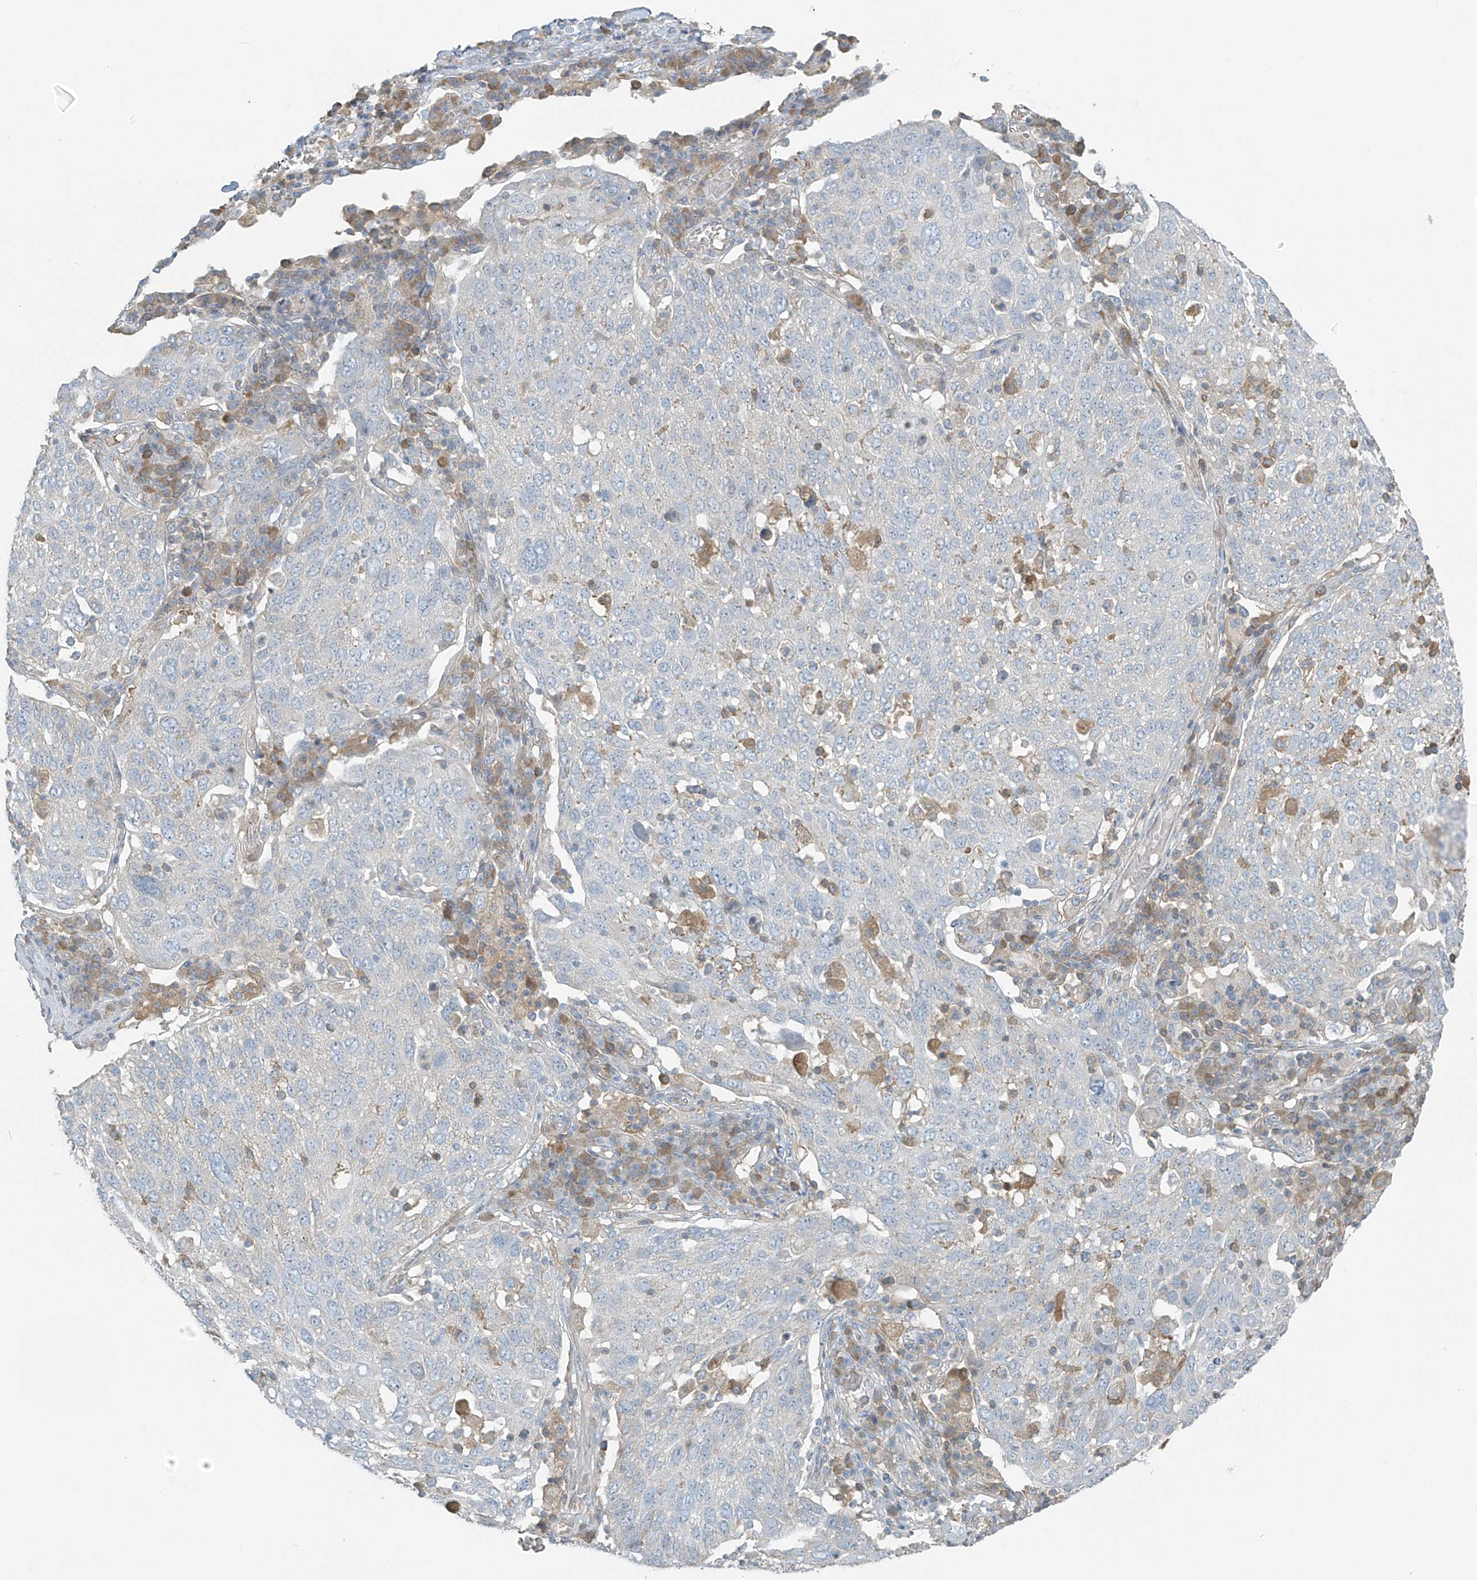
{"staining": {"intensity": "negative", "quantity": "none", "location": "none"}, "tissue": "lung cancer", "cell_type": "Tumor cells", "image_type": "cancer", "snomed": [{"axis": "morphology", "description": "Squamous cell carcinoma, NOS"}, {"axis": "topography", "description": "Lung"}], "caption": "The micrograph exhibits no significant staining in tumor cells of lung cancer (squamous cell carcinoma).", "gene": "FAM131C", "patient": {"sex": "male", "age": 65}}